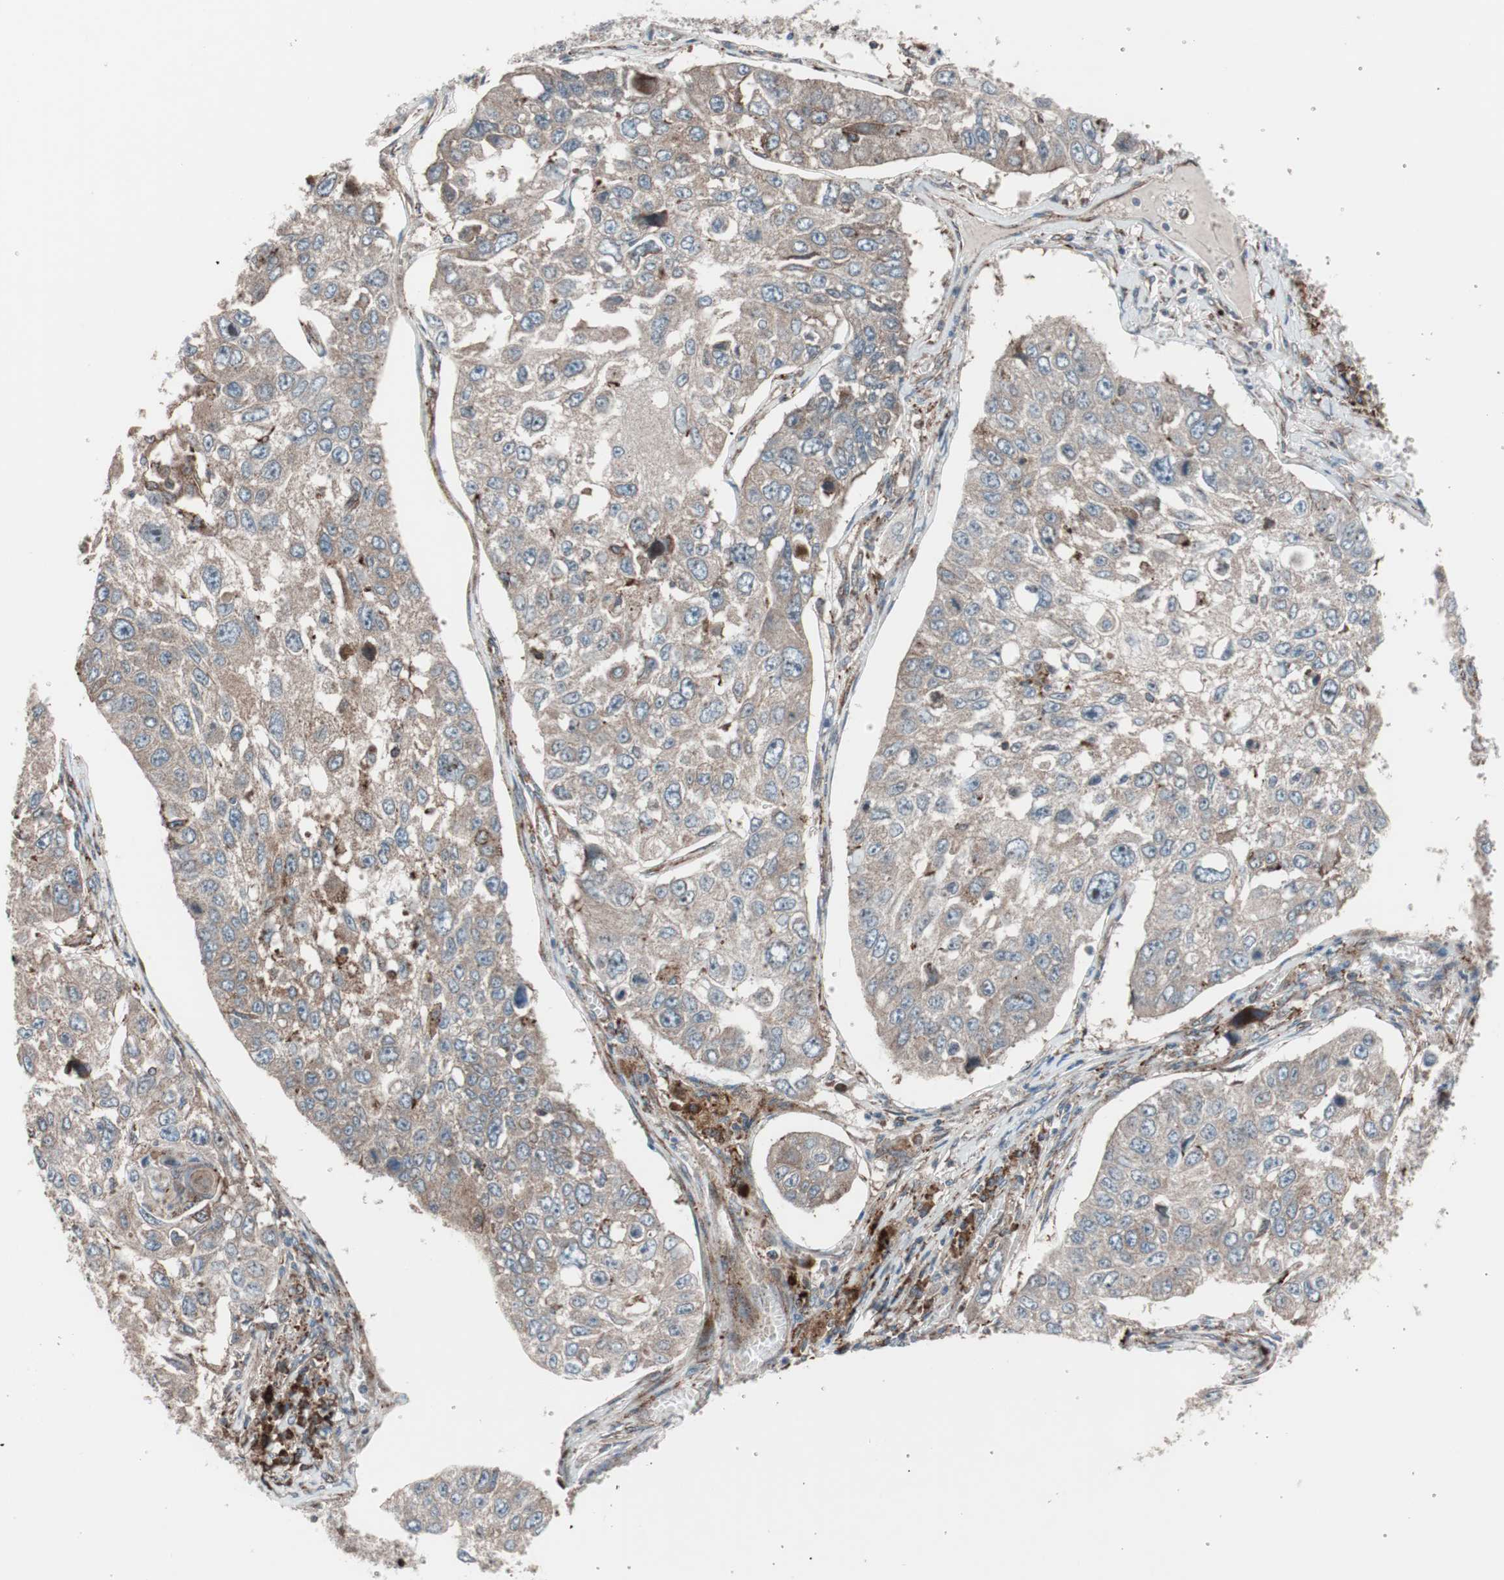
{"staining": {"intensity": "weak", "quantity": ">75%", "location": "cytoplasmic/membranous"}, "tissue": "lung cancer", "cell_type": "Tumor cells", "image_type": "cancer", "snomed": [{"axis": "morphology", "description": "Squamous cell carcinoma, NOS"}, {"axis": "topography", "description": "Lung"}], "caption": "This image exhibits squamous cell carcinoma (lung) stained with IHC to label a protein in brown. The cytoplasmic/membranous of tumor cells show weak positivity for the protein. Nuclei are counter-stained blue.", "gene": "CCL14", "patient": {"sex": "male", "age": 71}}